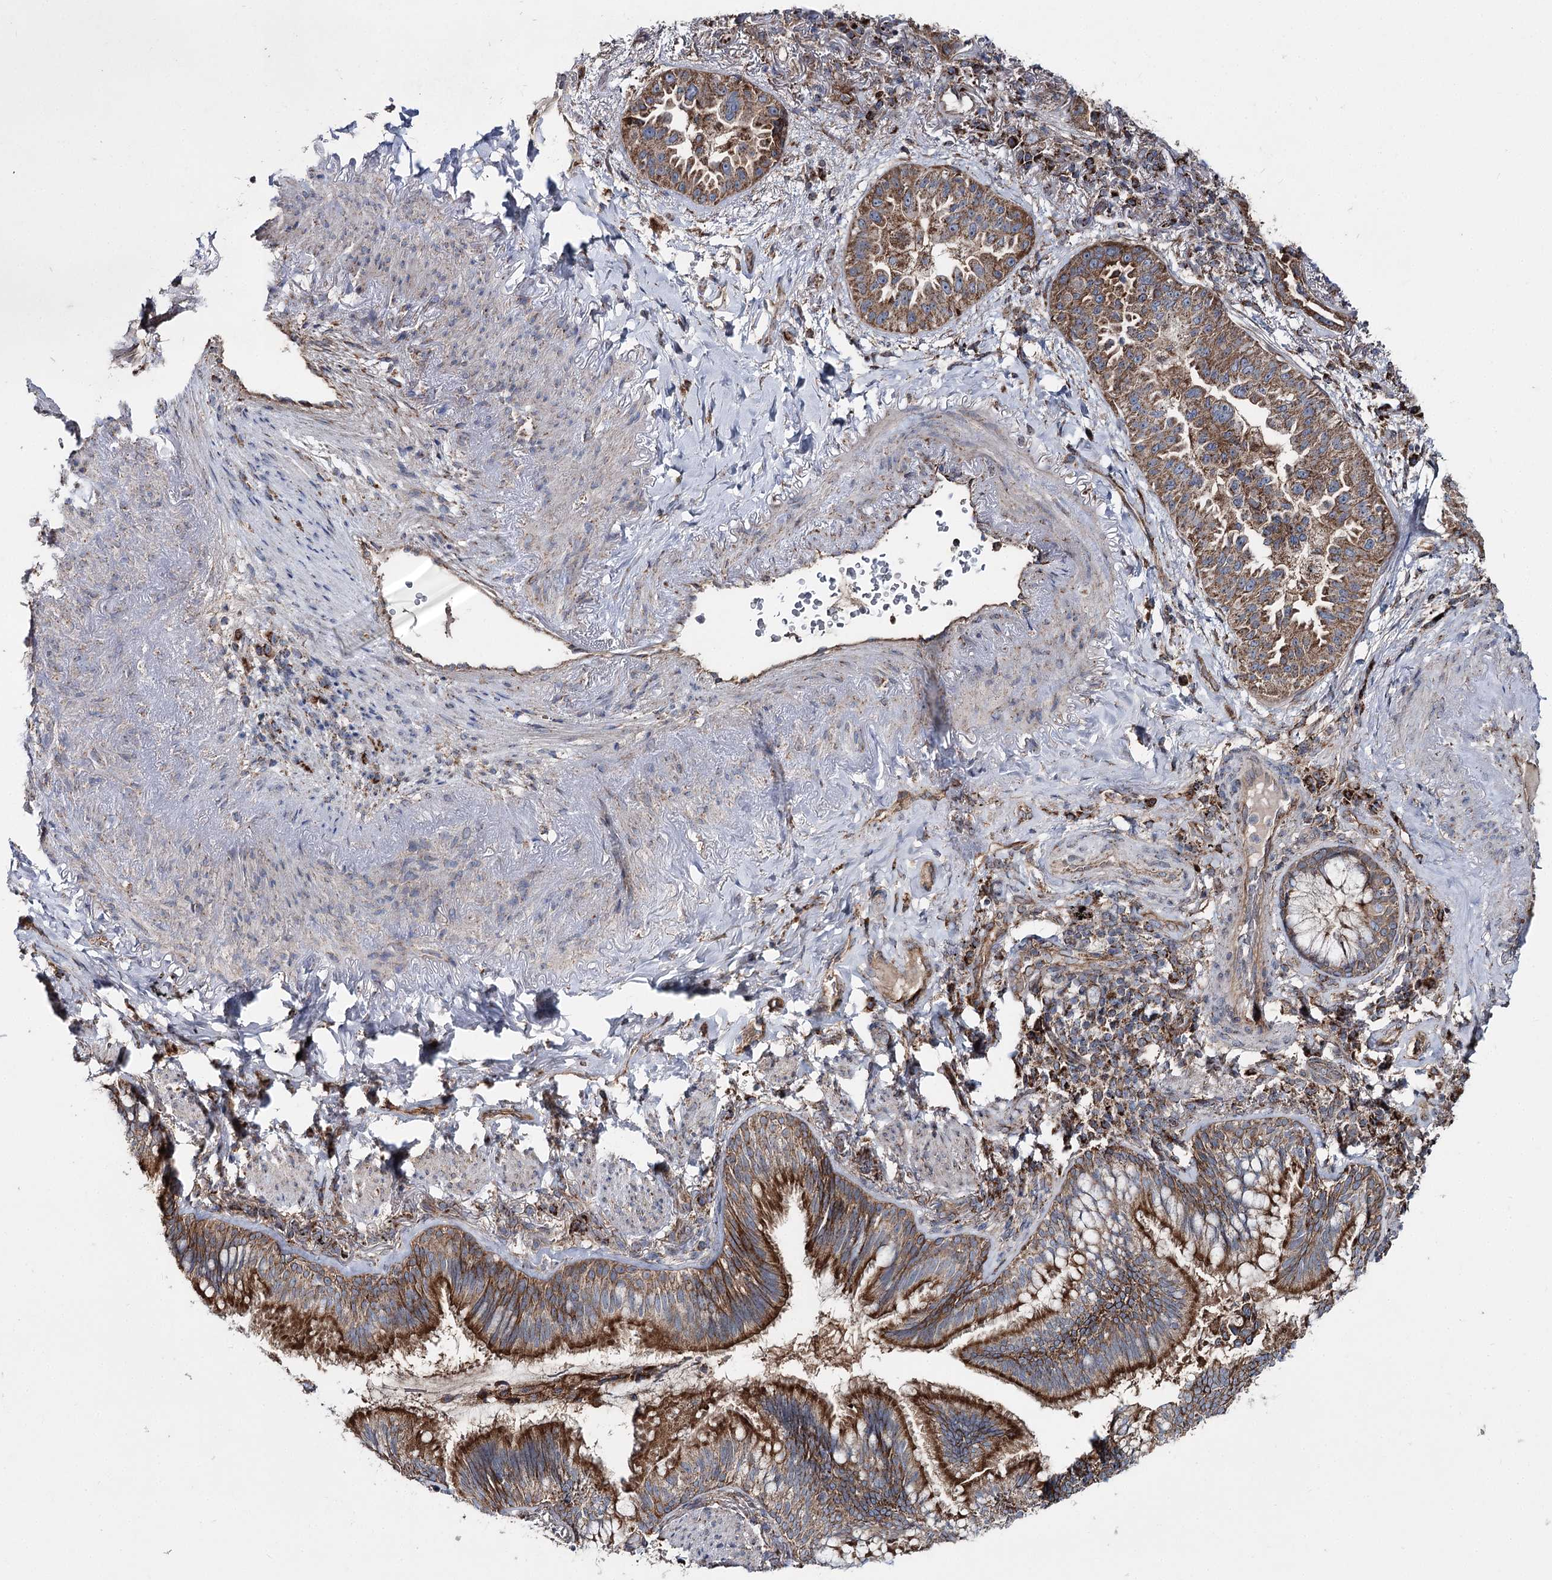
{"staining": {"intensity": "moderate", "quantity": ">75%", "location": "cytoplasmic/membranous"}, "tissue": "lung cancer", "cell_type": "Tumor cells", "image_type": "cancer", "snomed": [{"axis": "morphology", "description": "Adenocarcinoma, NOS"}, {"axis": "topography", "description": "Lung"}], "caption": "Immunohistochemical staining of human lung cancer (adenocarcinoma) displays medium levels of moderate cytoplasmic/membranous staining in about >75% of tumor cells.", "gene": "MSANTD2", "patient": {"sex": "female", "age": 69}}